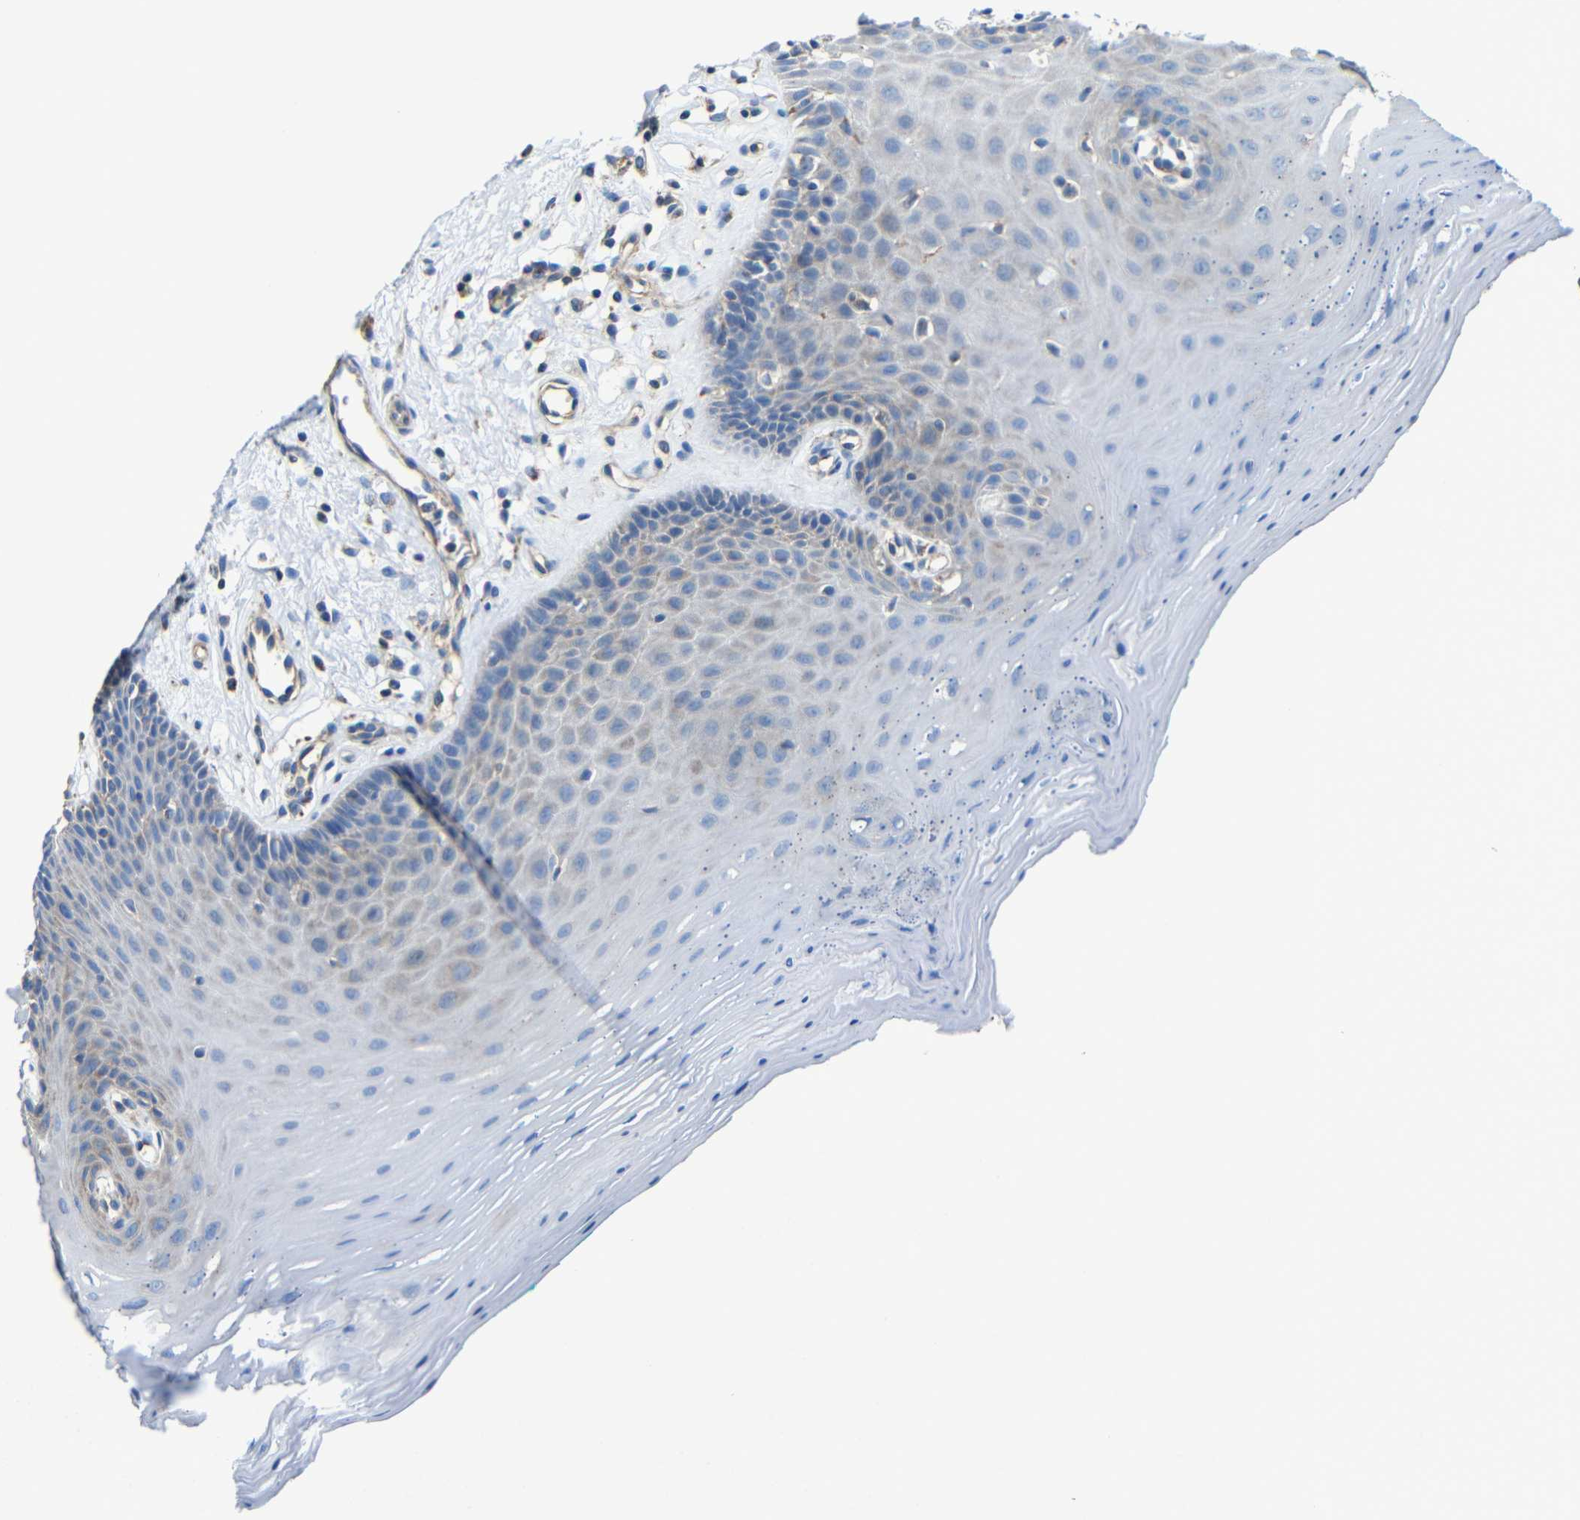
{"staining": {"intensity": "weak", "quantity": "25%-75%", "location": "cytoplasmic/membranous"}, "tissue": "oral mucosa", "cell_type": "Squamous epithelial cells", "image_type": "normal", "snomed": [{"axis": "morphology", "description": "Normal tissue, NOS"}, {"axis": "topography", "description": "Skeletal muscle"}, {"axis": "topography", "description": "Oral tissue"}], "caption": "Protein analysis of normal oral mucosa shows weak cytoplasmic/membranous positivity in approximately 25%-75% of squamous epithelial cells.", "gene": "INTS6L", "patient": {"sex": "male", "age": 58}}